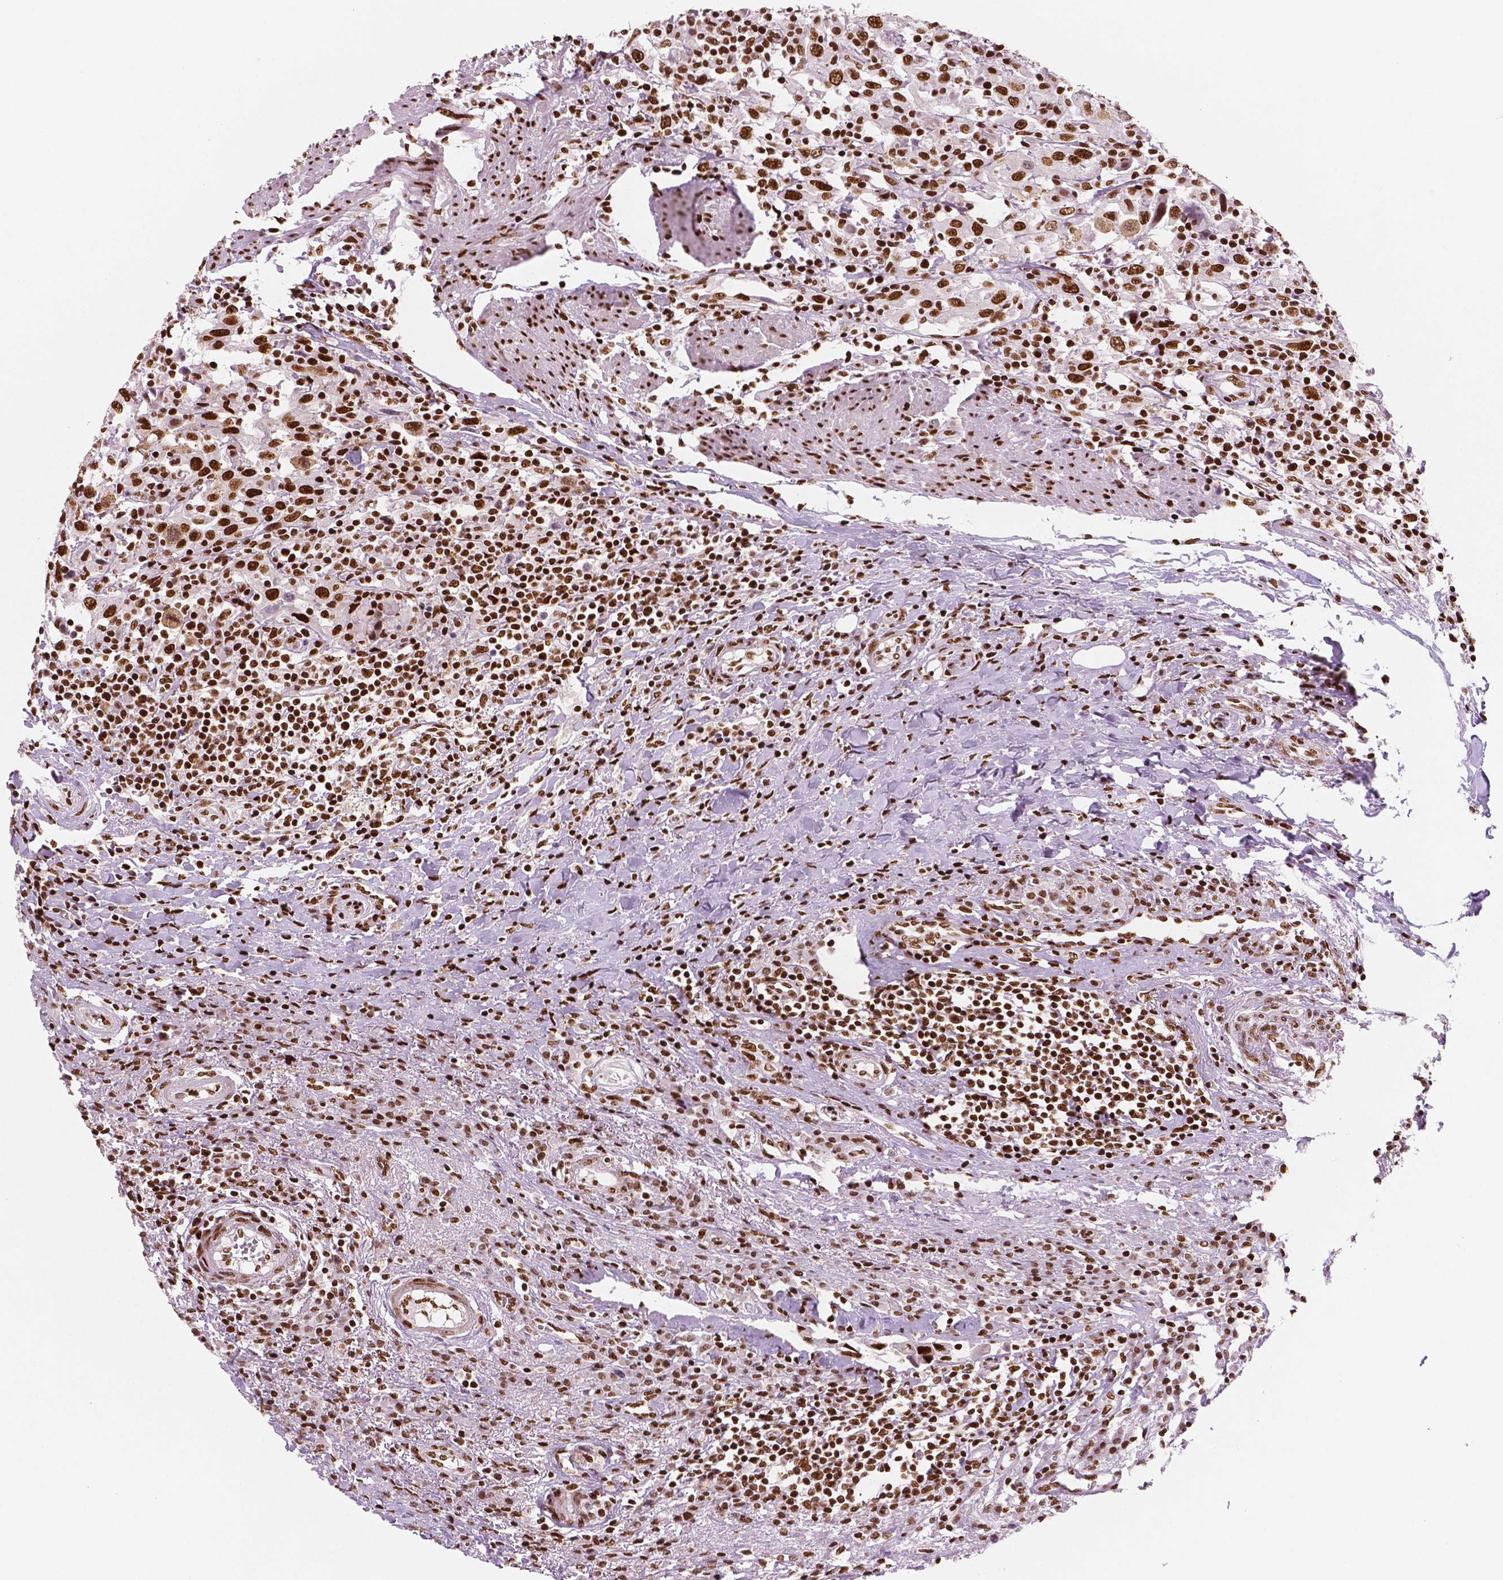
{"staining": {"intensity": "strong", "quantity": ">75%", "location": "nuclear"}, "tissue": "urothelial cancer", "cell_type": "Tumor cells", "image_type": "cancer", "snomed": [{"axis": "morphology", "description": "Urothelial carcinoma, High grade"}, {"axis": "topography", "description": "Urinary bladder"}], "caption": "Immunohistochemistry (DAB (3,3'-diaminobenzidine)) staining of urothelial carcinoma (high-grade) reveals strong nuclear protein positivity in about >75% of tumor cells.", "gene": "BRD4", "patient": {"sex": "male", "age": 61}}